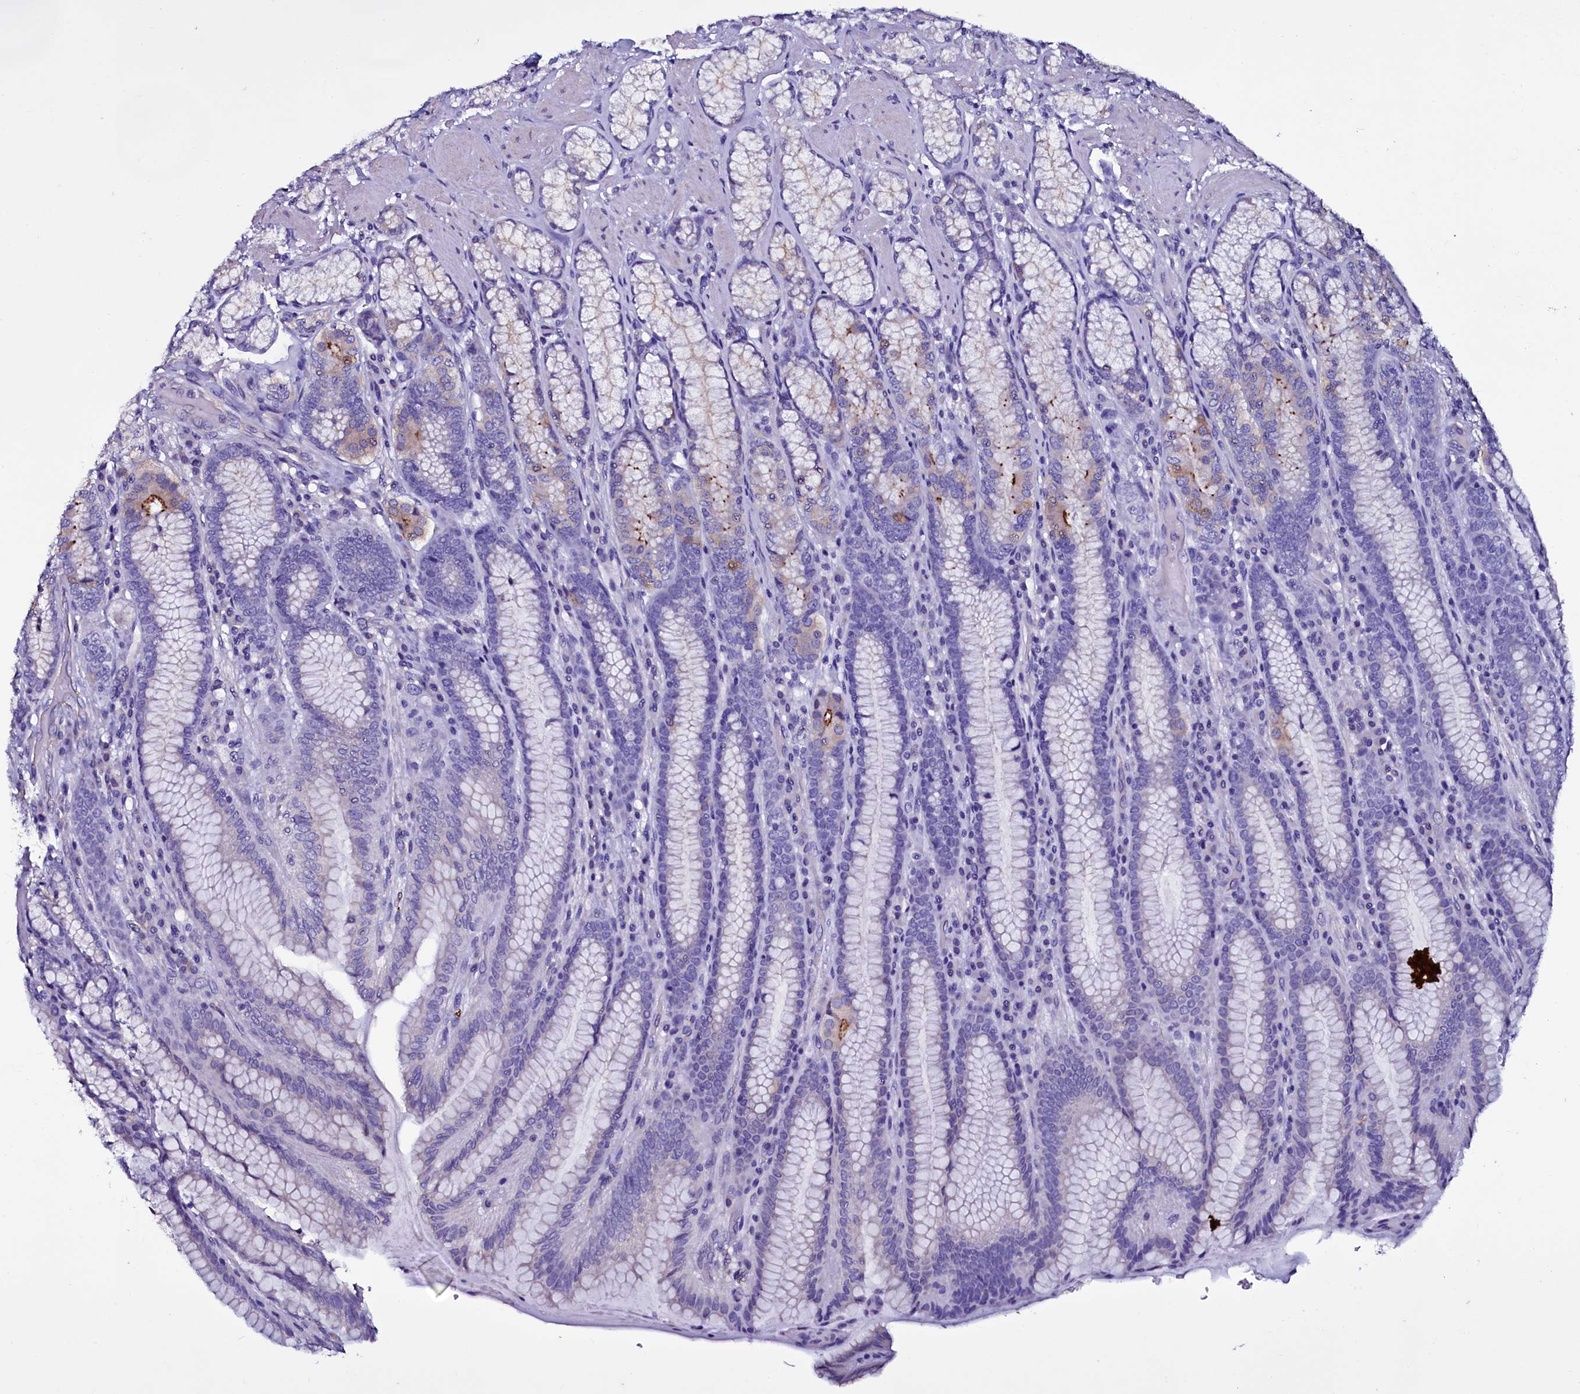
{"staining": {"intensity": "negative", "quantity": "none", "location": "none"}, "tissue": "stomach", "cell_type": "Glandular cells", "image_type": "normal", "snomed": [{"axis": "morphology", "description": "Normal tissue, NOS"}, {"axis": "topography", "description": "Stomach, upper"}, {"axis": "topography", "description": "Stomach, lower"}], "caption": "This is a histopathology image of IHC staining of benign stomach, which shows no positivity in glandular cells.", "gene": "SELENOT", "patient": {"sex": "female", "age": 76}}